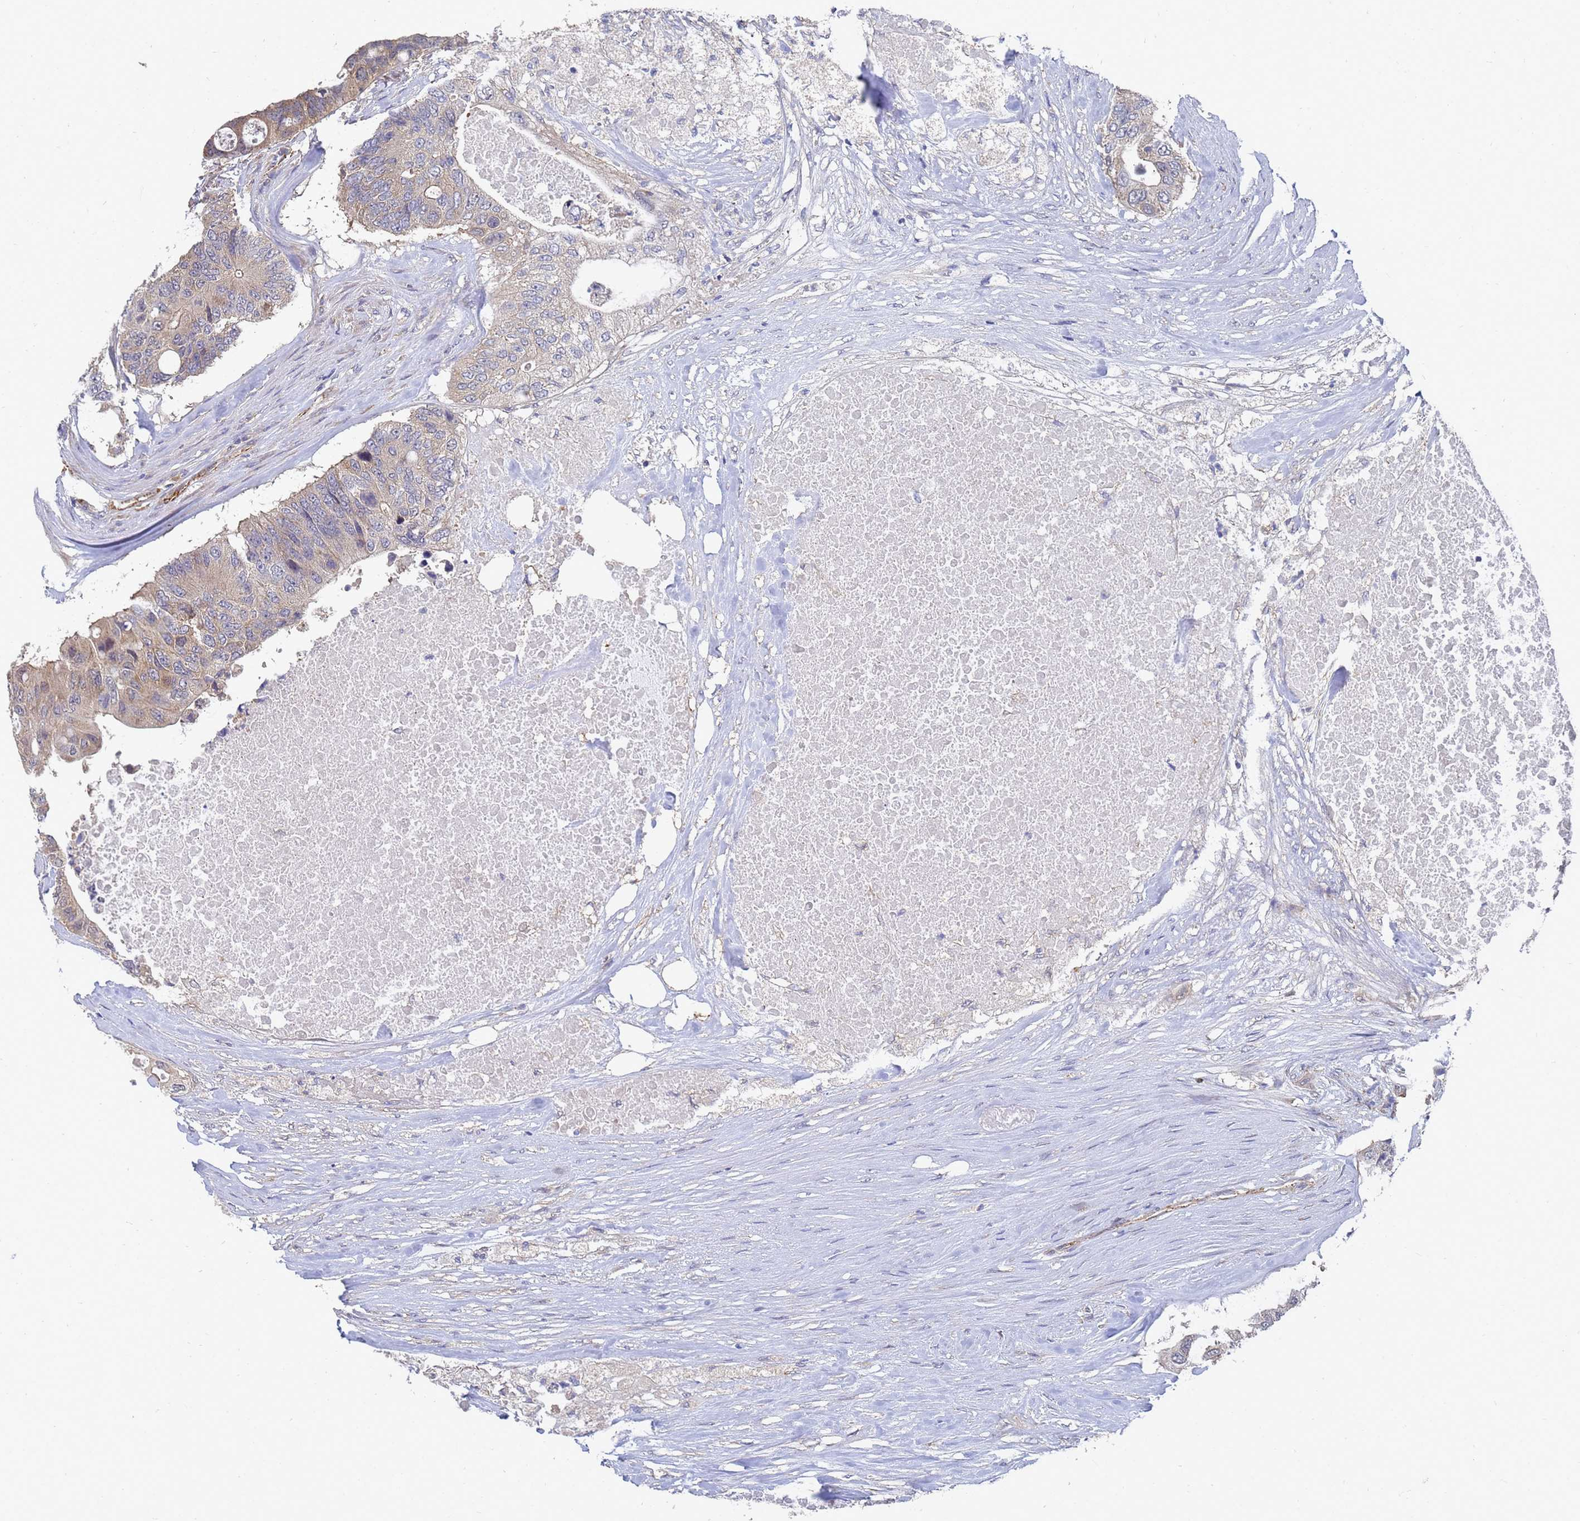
{"staining": {"intensity": "weak", "quantity": "25%-75%", "location": "cytoplasmic/membranous"}, "tissue": "colorectal cancer", "cell_type": "Tumor cells", "image_type": "cancer", "snomed": [{"axis": "morphology", "description": "Adenocarcinoma, NOS"}, {"axis": "topography", "description": "Colon"}], "caption": "Colorectal cancer stained with a protein marker demonstrates weak staining in tumor cells.", "gene": "ALS2CL", "patient": {"sex": "male", "age": 71}}